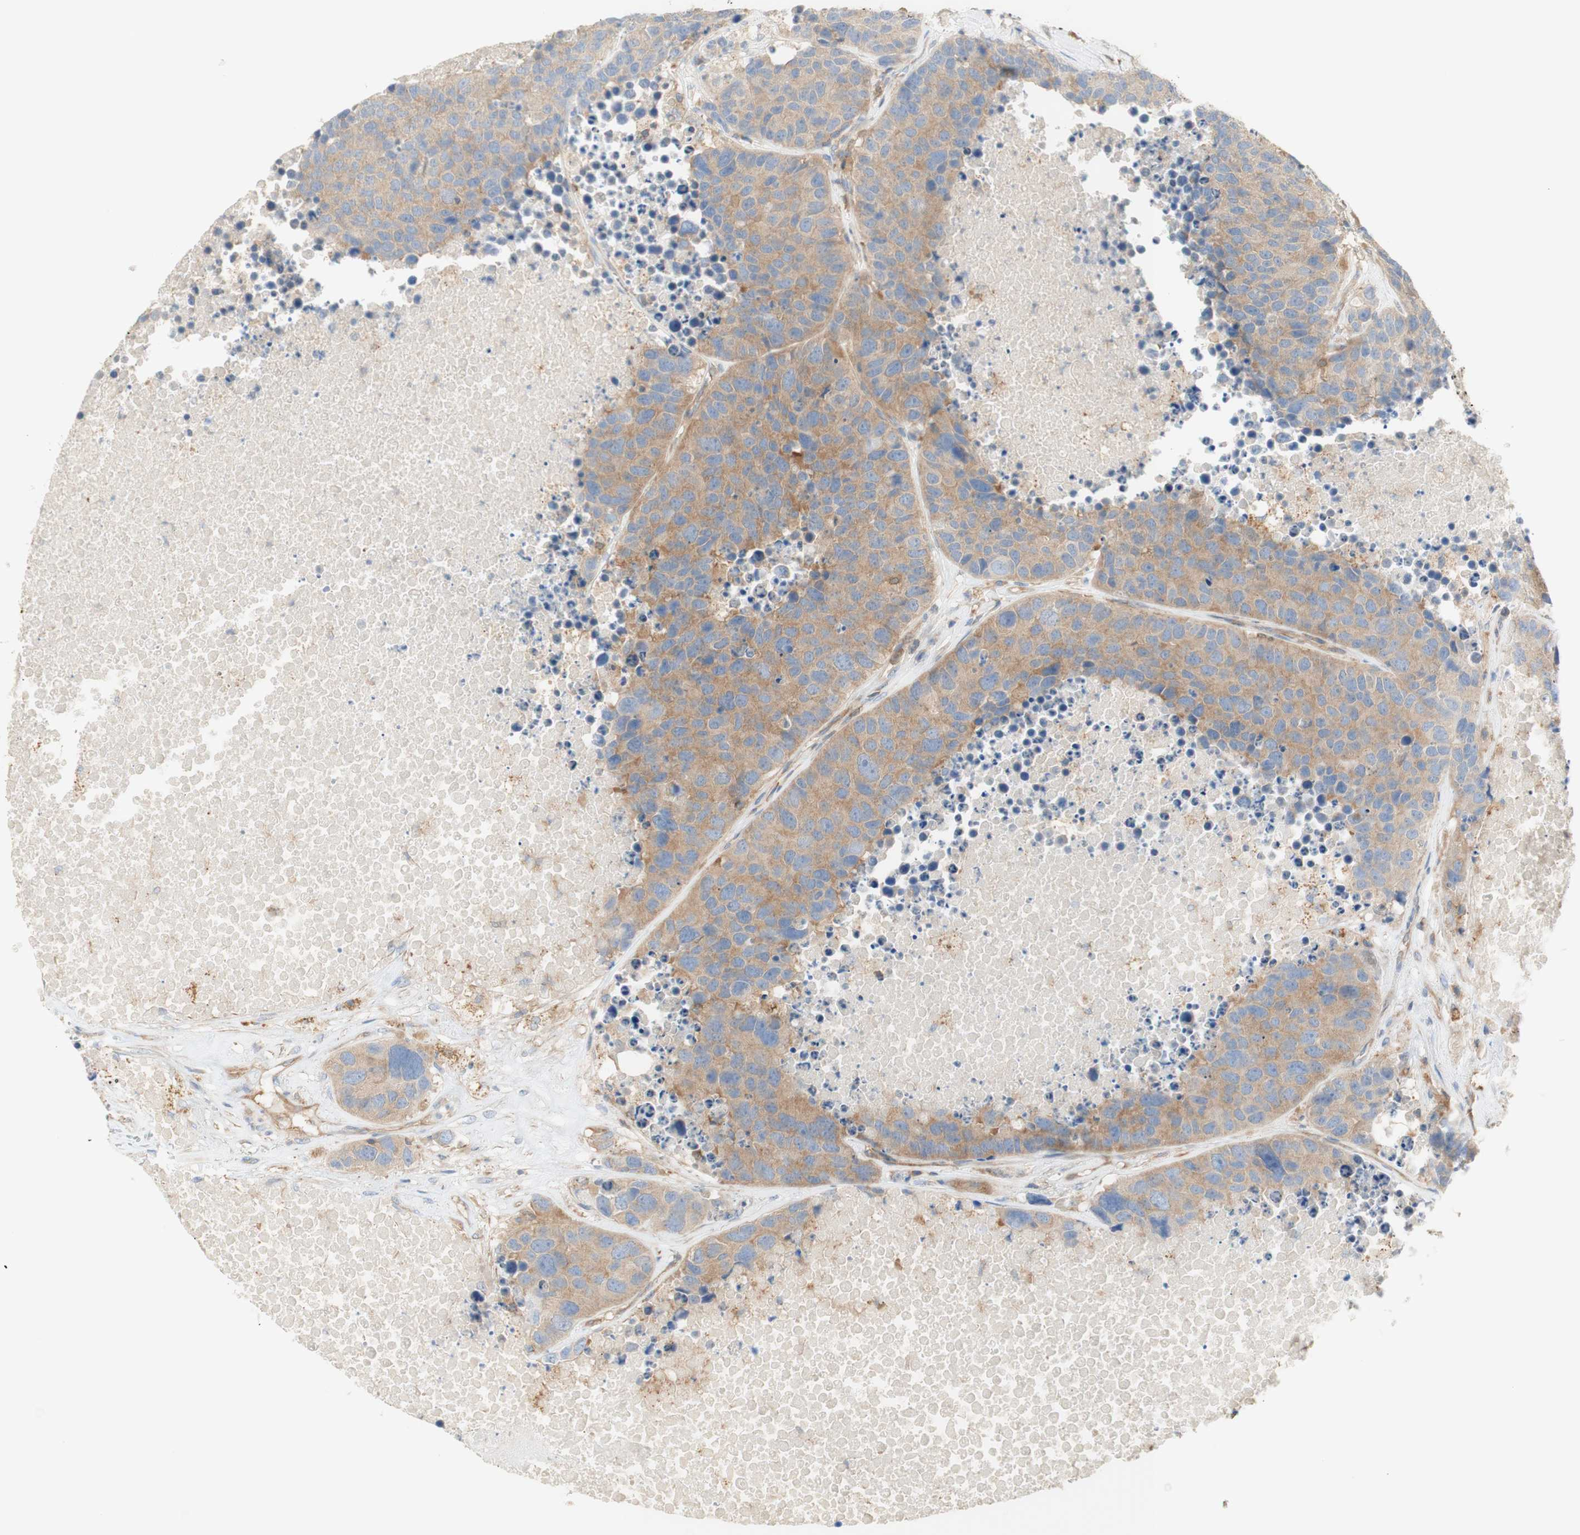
{"staining": {"intensity": "moderate", "quantity": ">75%", "location": "cytoplasmic/membranous"}, "tissue": "carcinoid", "cell_type": "Tumor cells", "image_type": "cancer", "snomed": [{"axis": "morphology", "description": "Carcinoid, malignant, NOS"}, {"axis": "topography", "description": "Lung"}], "caption": "Carcinoid (malignant) was stained to show a protein in brown. There is medium levels of moderate cytoplasmic/membranous positivity in approximately >75% of tumor cells.", "gene": "IKBKG", "patient": {"sex": "male", "age": 60}}